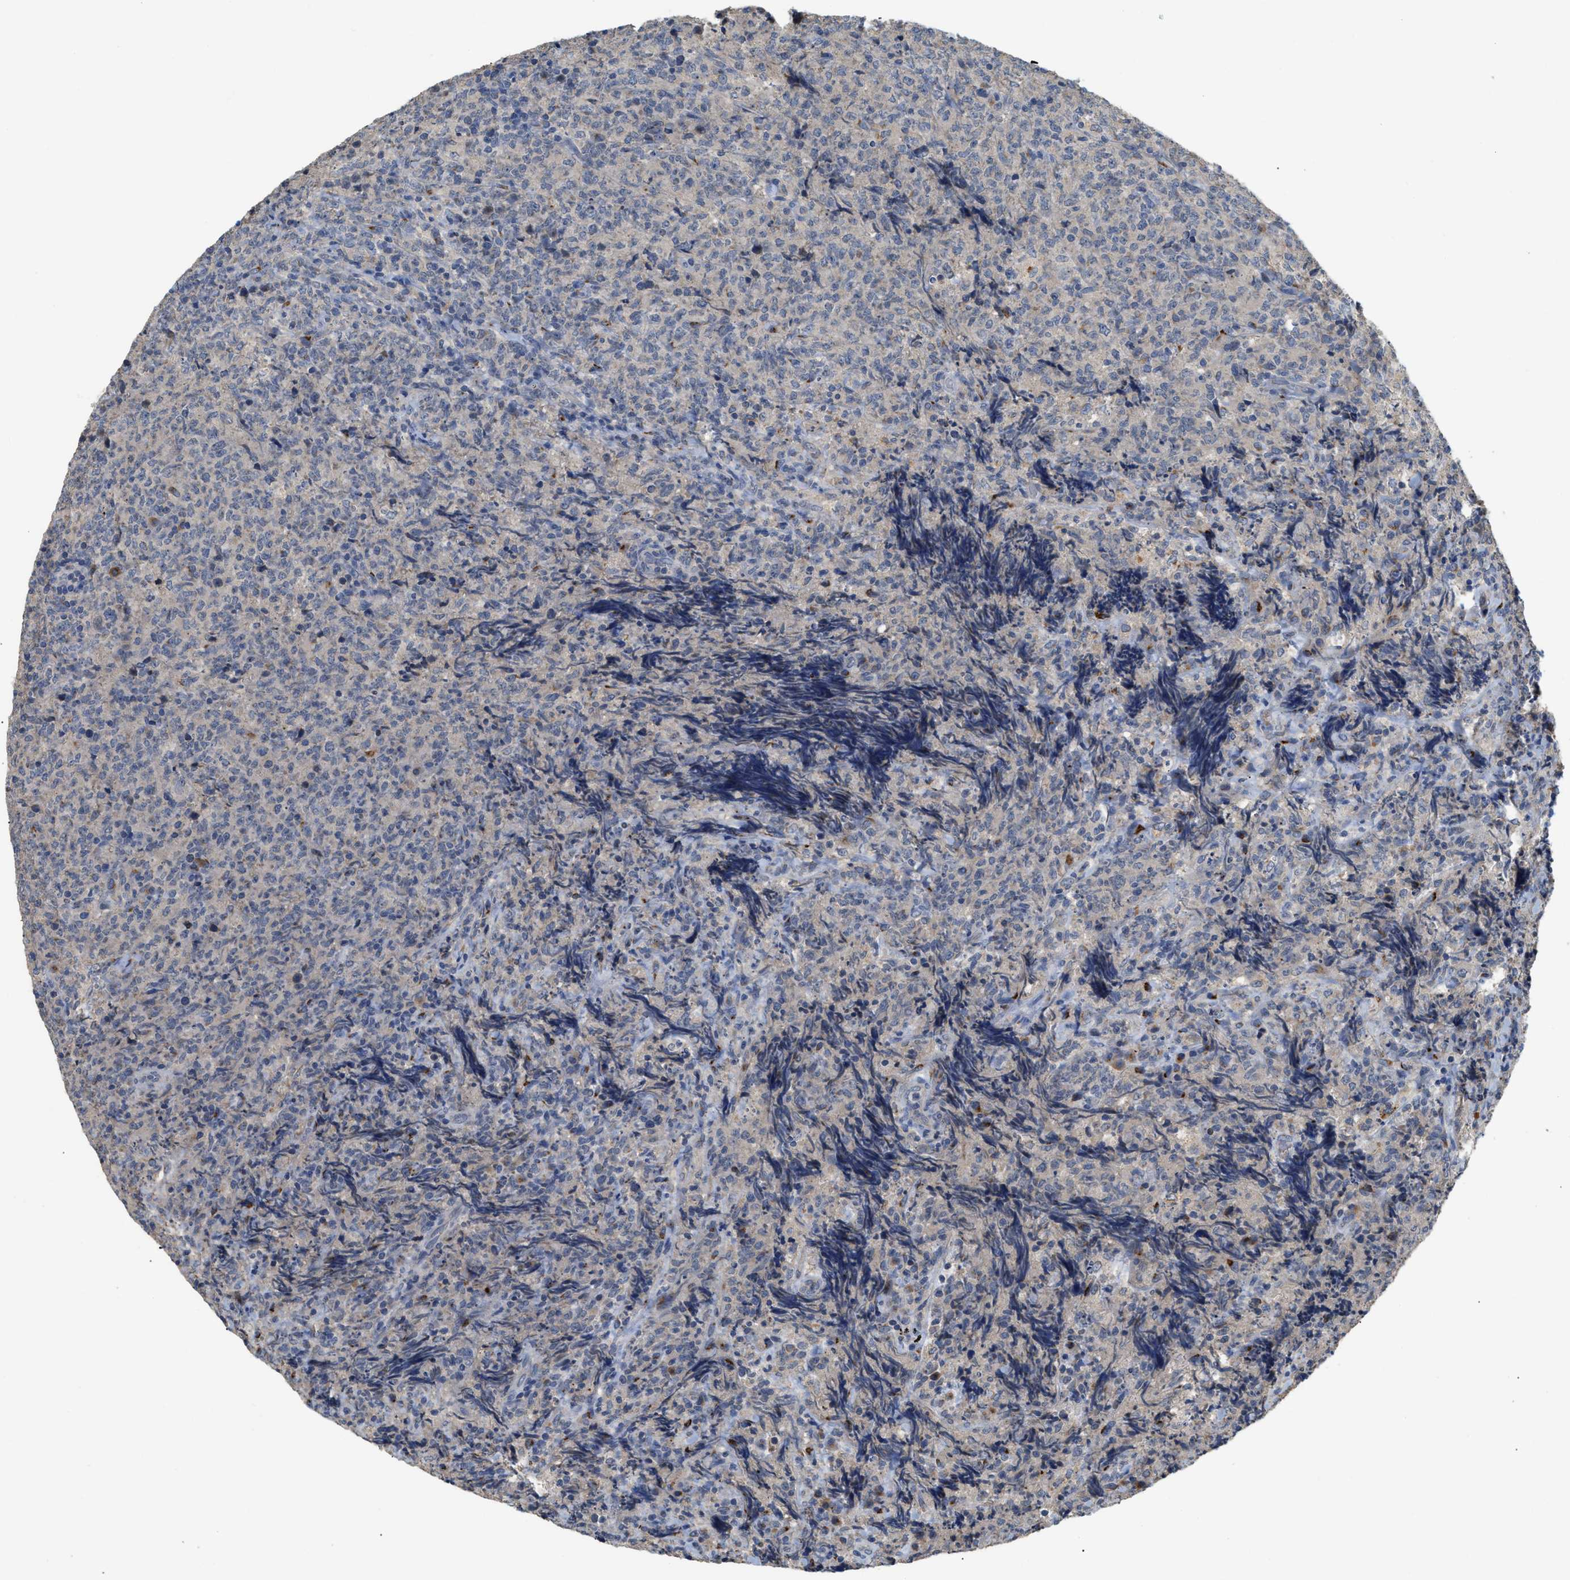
{"staining": {"intensity": "negative", "quantity": "none", "location": "none"}, "tissue": "lymphoma", "cell_type": "Tumor cells", "image_type": "cancer", "snomed": [{"axis": "morphology", "description": "Malignant lymphoma, non-Hodgkin's type, High grade"}, {"axis": "topography", "description": "Tonsil"}], "caption": "IHC histopathology image of neoplastic tissue: lymphoma stained with DAB demonstrates no significant protein positivity in tumor cells. (DAB IHC visualized using brightfield microscopy, high magnification).", "gene": "SIK2", "patient": {"sex": "female", "age": 36}}